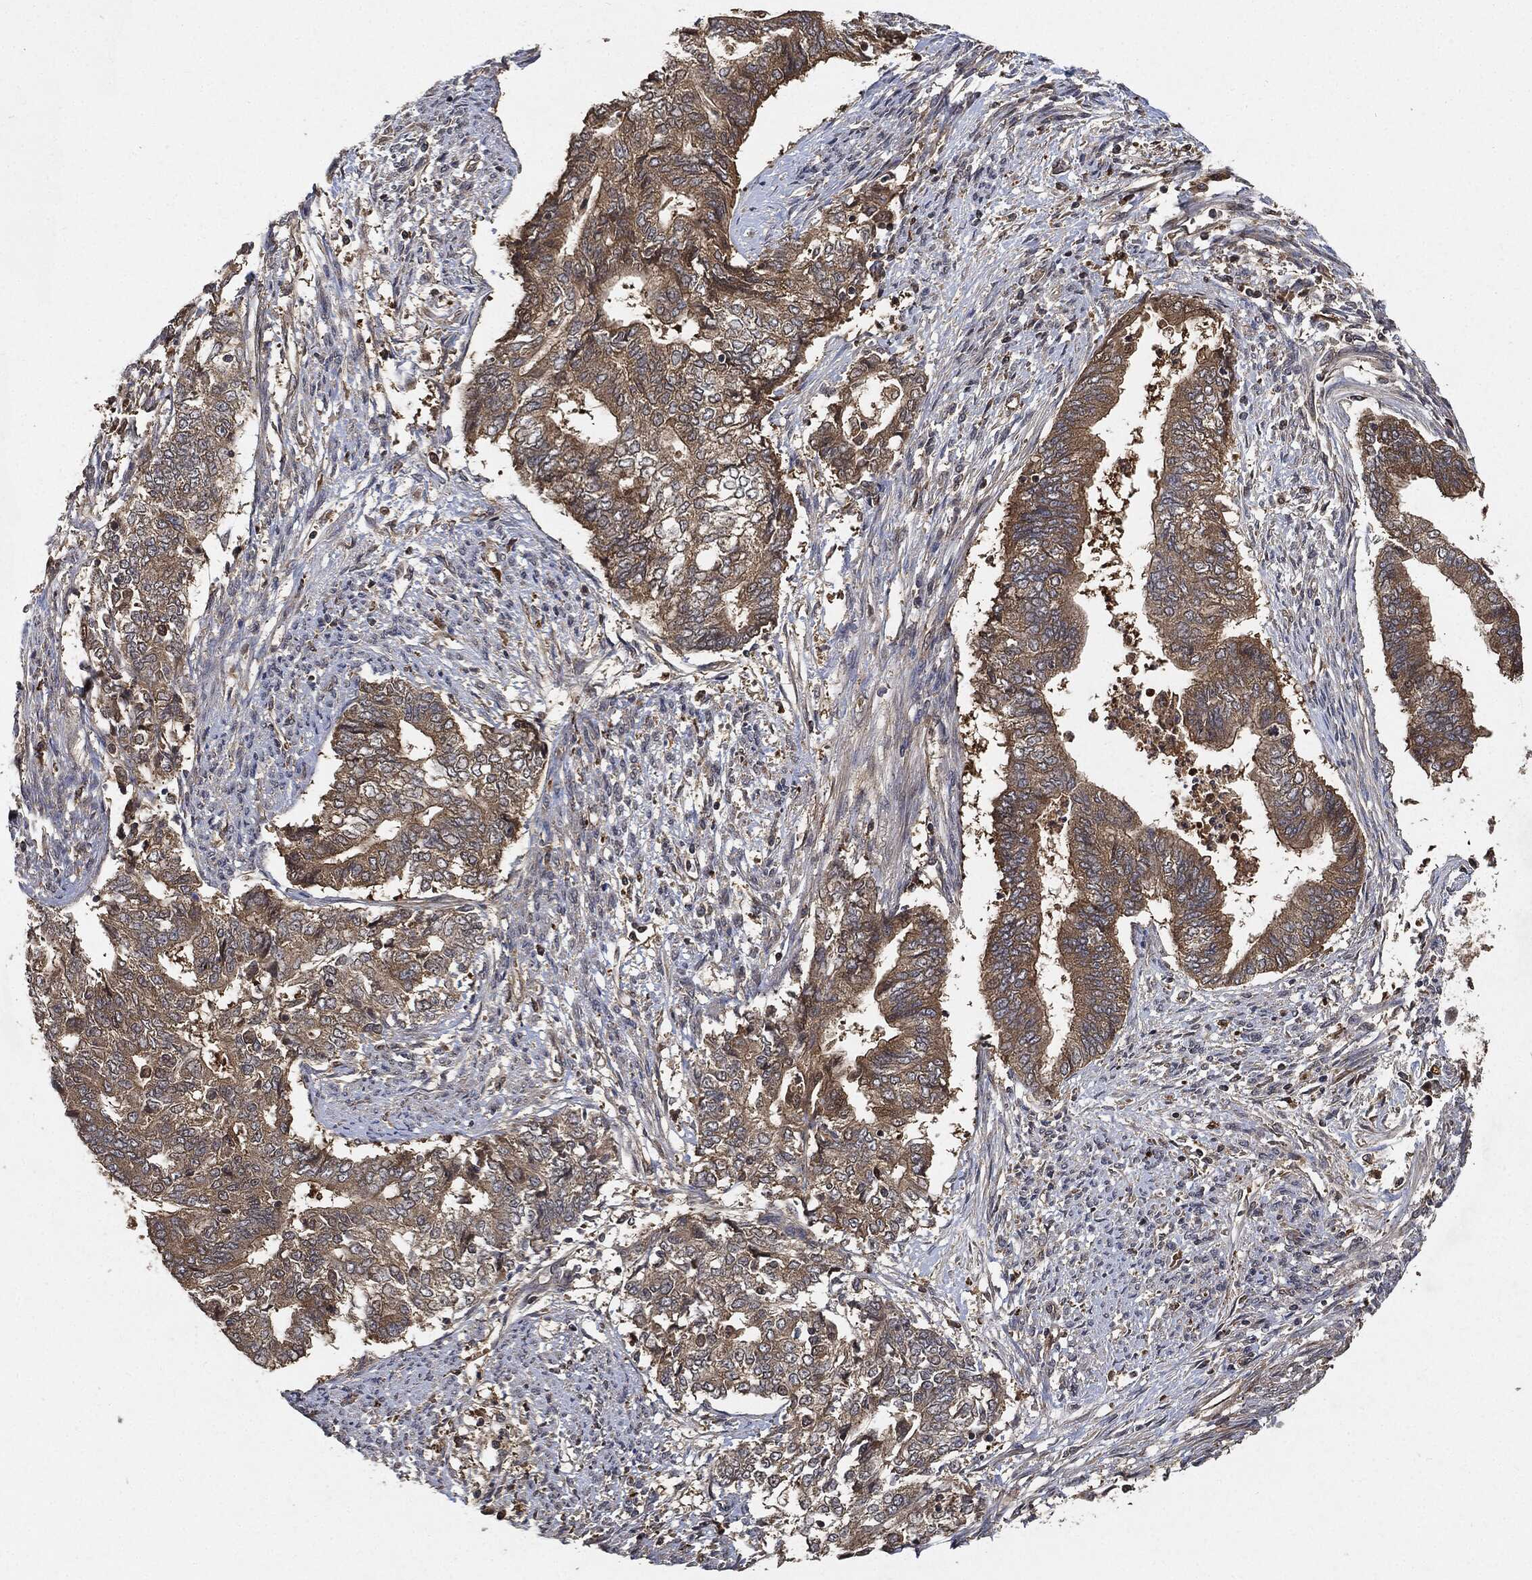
{"staining": {"intensity": "weak", "quantity": ">75%", "location": "cytoplasmic/membranous"}, "tissue": "endometrial cancer", "cell_type": "Tumor cells", "image_type": "cancer", "snomed": [{"axis": "morphology", "description": "Adenocarcinoma, NOS"}, {"axis": "topography", "description": "Endometrium"}], "caption": "A low amount of weak cytoplasmic/membranous positivity is seen in approximately >75% of tumor cells in endometrial cancer (adenocarcinoma) tissue. Nuclei are stained in blue.", "gene": "BRAF", "patient": {"sex": "female", "age": 65}}